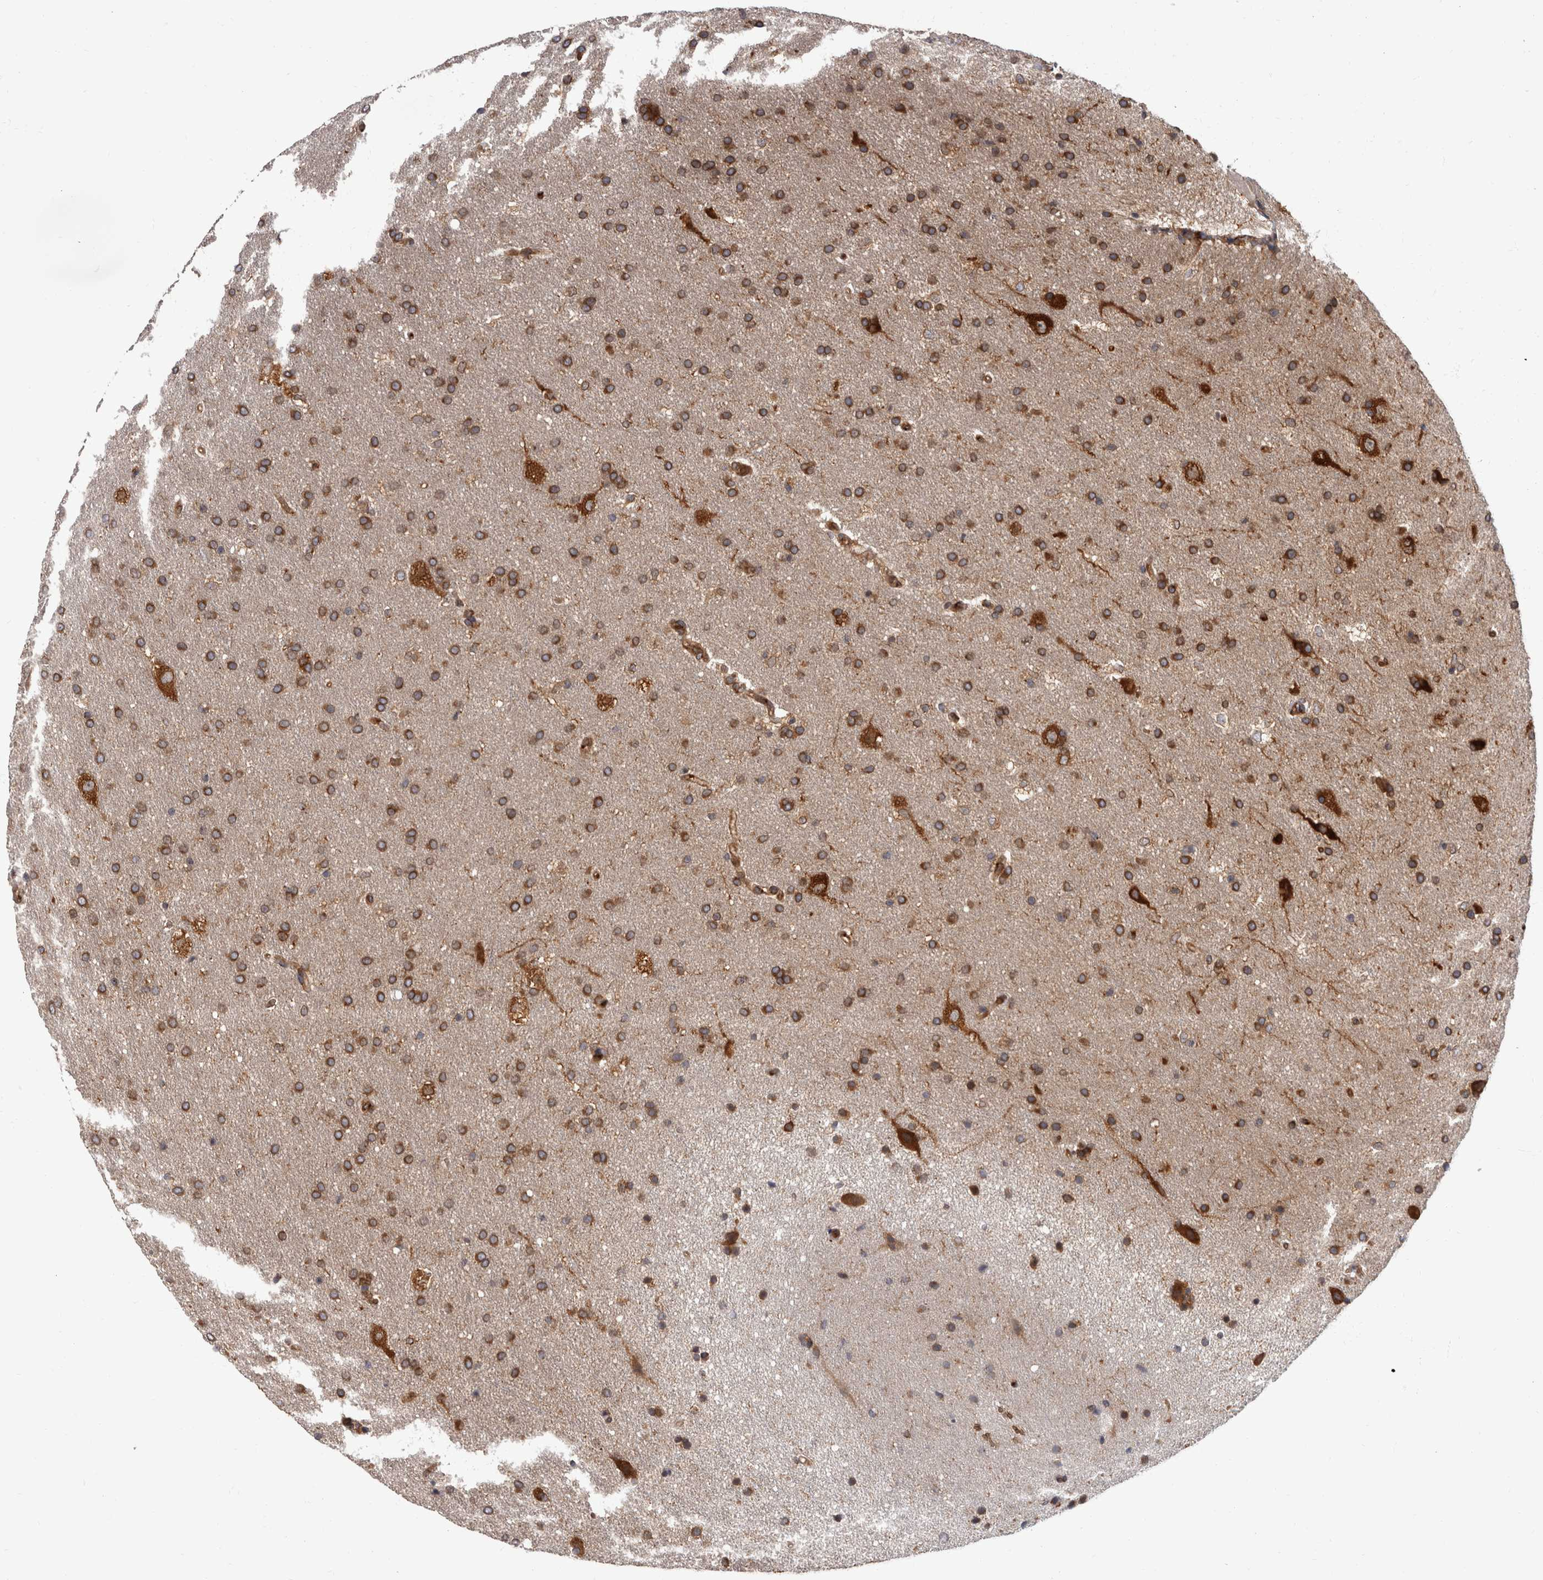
{"staining": {"intensity": "moderate", "quantity": ">75%", "location": "cytoplasmic/membranous"}, "tissue": "glioma", "cell_type": "Tumor cells", "image_type": "cancer", "snomed": [{"axis": "morphology", "description": "Glioma, malignant, Low grade"}, {"axis": "topography", "description": "Brain"}], "caption": "Immunohistochemical staining of human malignant glioma (low-grade) demonstrates medium levels of moderate cytoplasmic/membranous staining in approximately >75% of tumor cells. (Brightfield microscopy of DAB IHC at high magnification).", "gene": "HOOK3", "patient": {"sex": "female", "age": 37}}